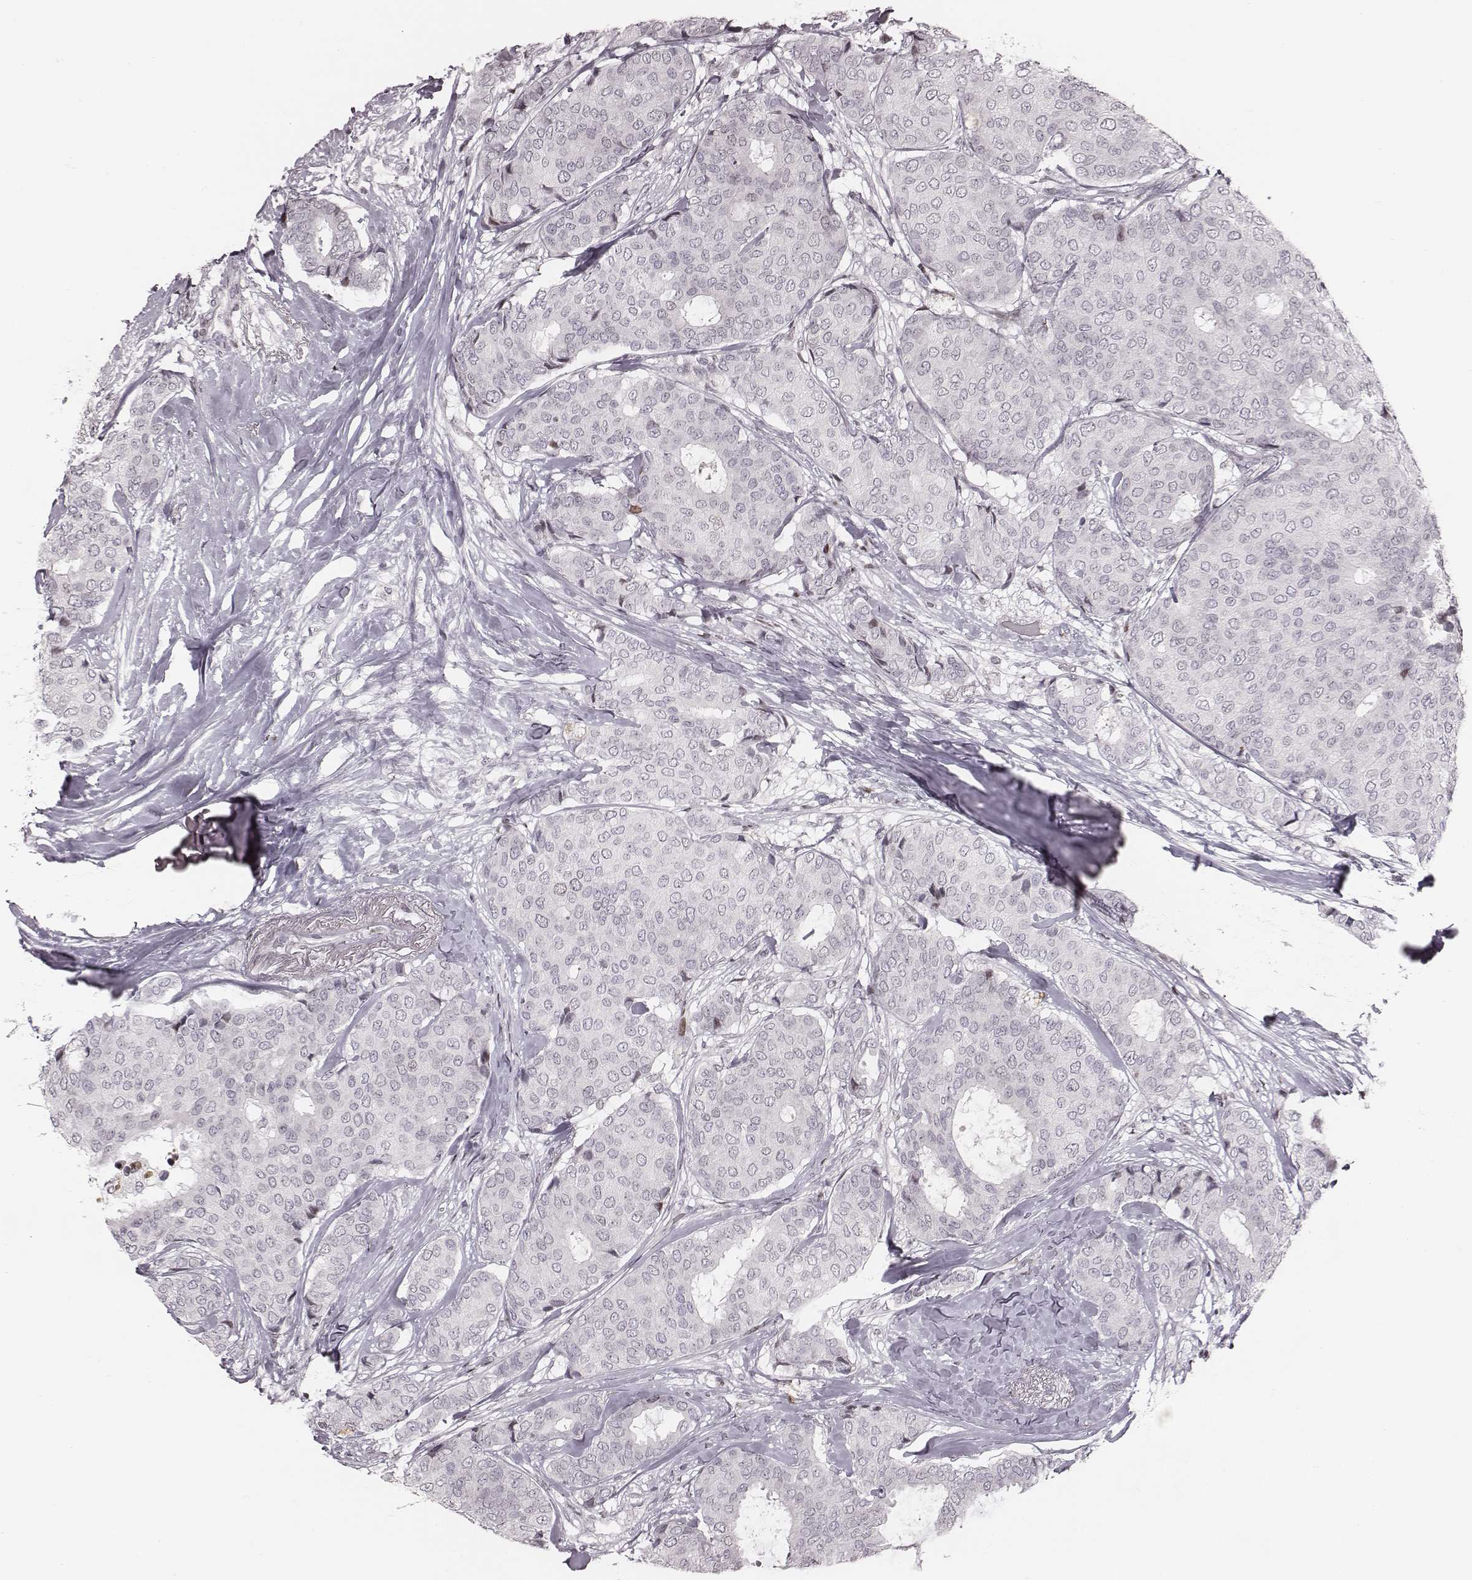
{"staining": {"intensity": "negative", "quantity": "none", "location": "none"}, "tissue": "breast cancer", "cell_type": "Tumor cells", "image_type": "cancer", "snomed": [{"axis": "morphology", "description": "Duct carcinoma"}, {"axis": "topography", "description": "Breast"}], "caption": "IHC photomicrograph of invasive ductal carcinoma (breast) stained for a protein (brown), which demonstrates no staining in tumor cells.", "gene": "NDC1", "patient": {"sex": "female", "age": 75}}